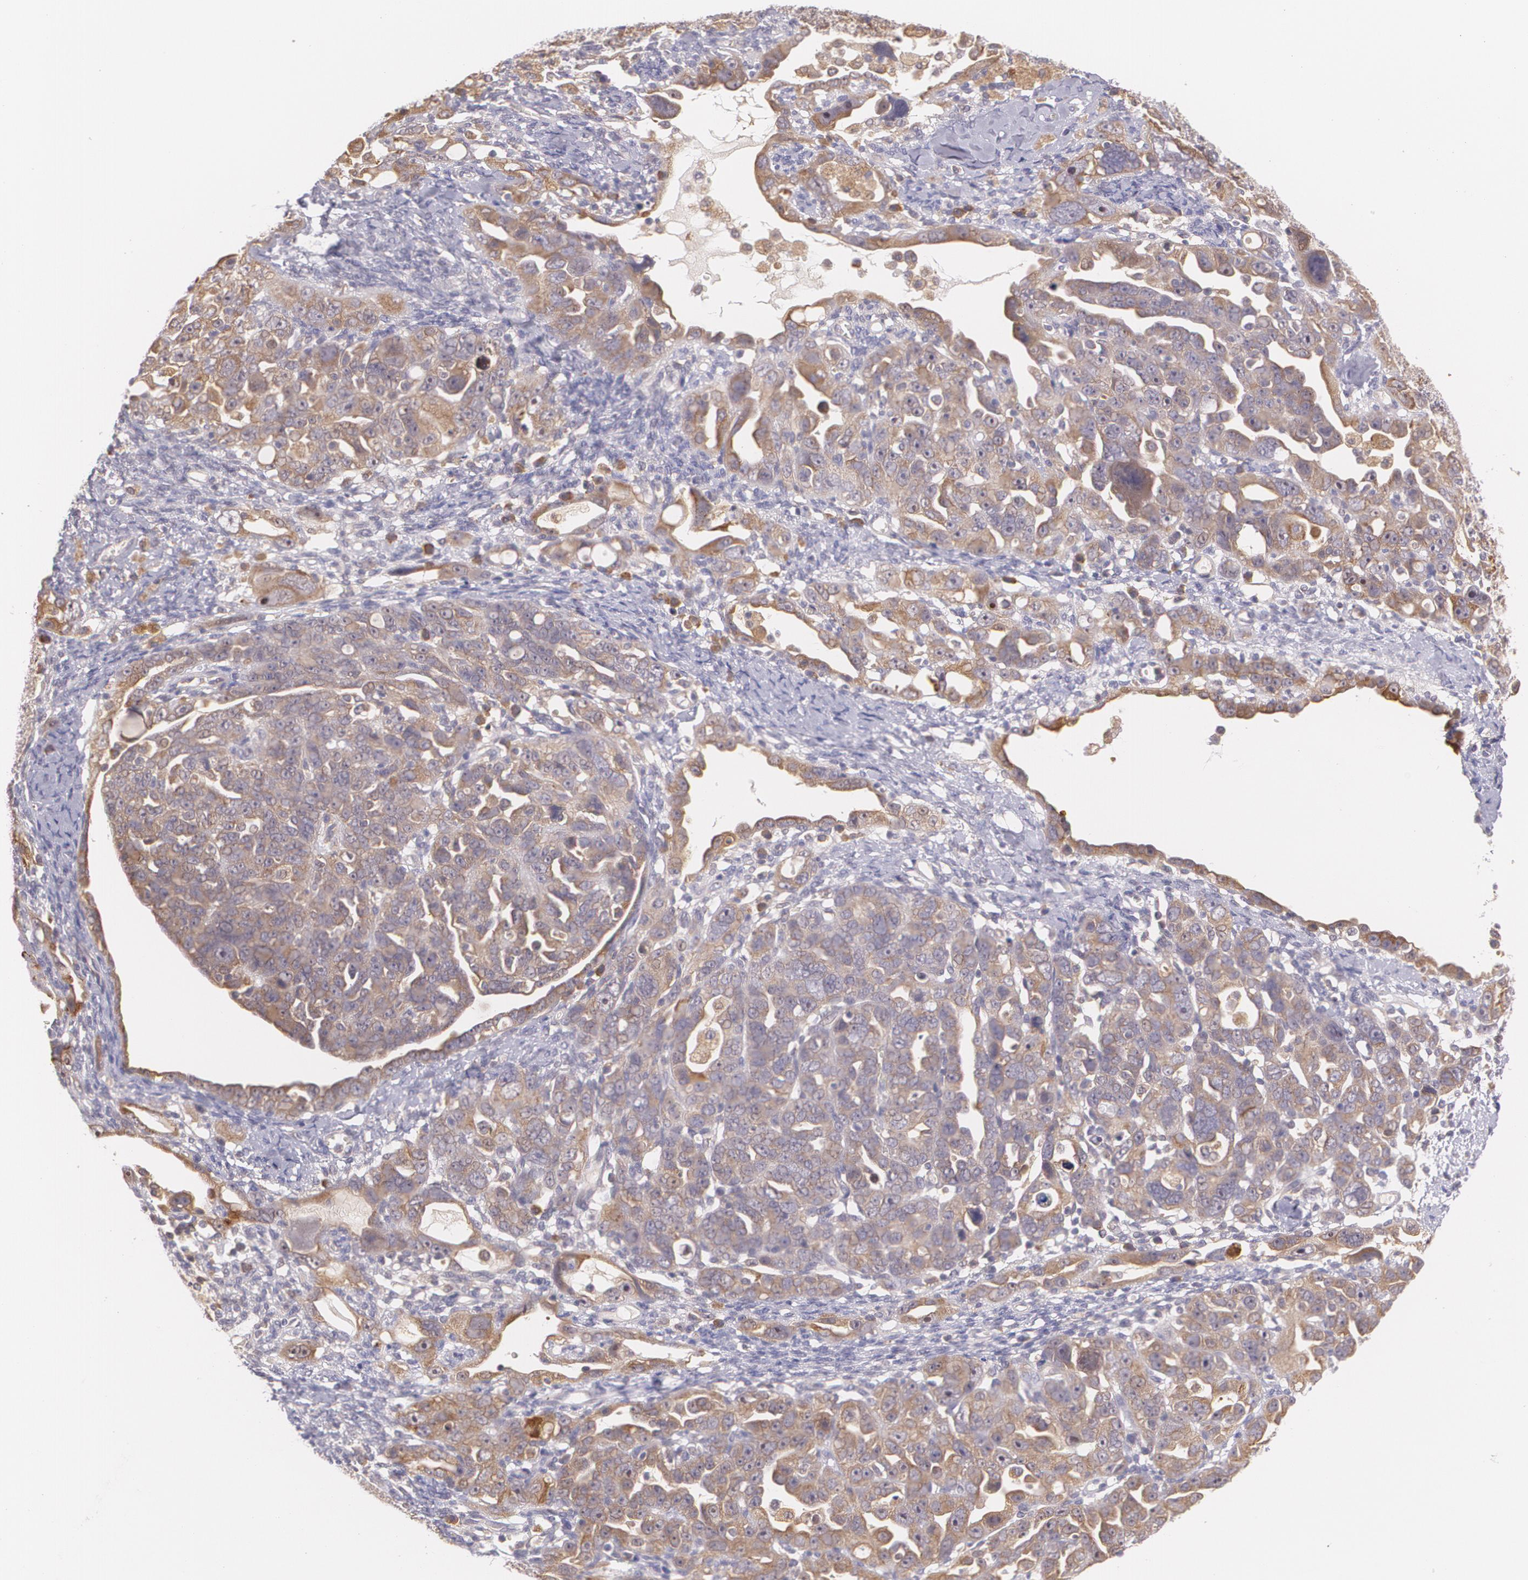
{"staining": {"intensity": "moderate", "quantity": ">75%", "location": "cytoplasmic/membranous"}, "tissue": "ovarian cancer", "cell_type": "Tumor cells", "image_type": "cancer", "snomed": [{"axis": "morphology", "description": "Cystadenocarcinoma, serous, NOS"}, {"axis": "topography", "description": "Ovary"}], "caption": "This micrograph shows immunohistochemistry staining of human serous cystadenocarcinoma (ovarian), with medium moderate cytoplasmic/membranous staining in approximately >75% of tumor cells.", "gene": "CCL17", "patient": {"sex": "female", "age": 66}}